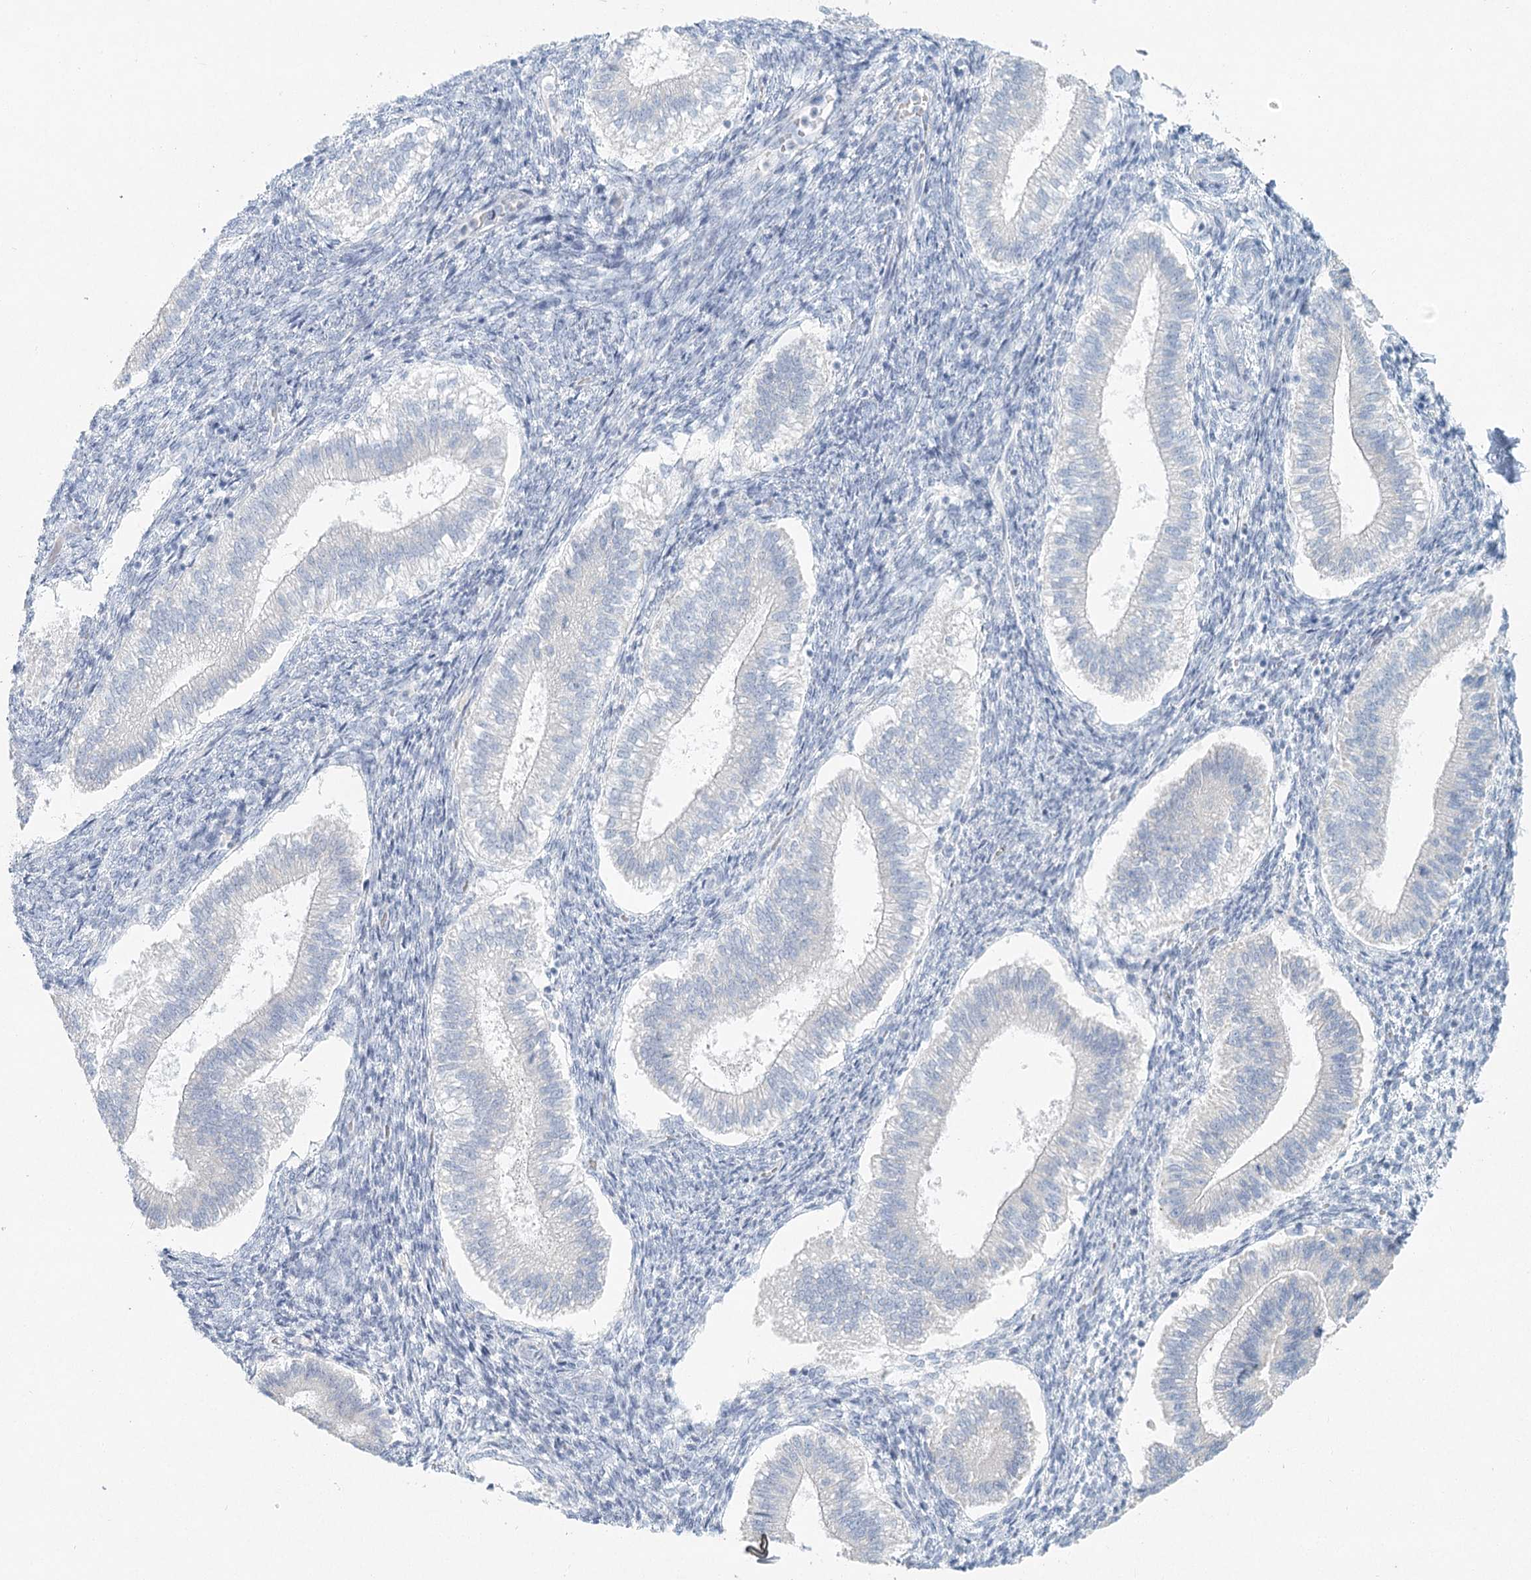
{"staining": {"intensity": "negative", "quantity": "none", "location": "none"}, "tissue": "endometrium", "cell_type": "Cells in endometrial stroma", "image_type": "normal", "snomed": [{"axis": "morphology", "description": "Normal tissue, NOS"}, {"axis": "topography", "description": "Endometrium"}], "caption": "IHC photomicrograph of unremarkable endometrium: endometrium stained with DAB shows no significant protein positivity in cells in endometrial stroma.", "gene": "LRP2BP", "patient": {"sex": "female", "age": 25}}